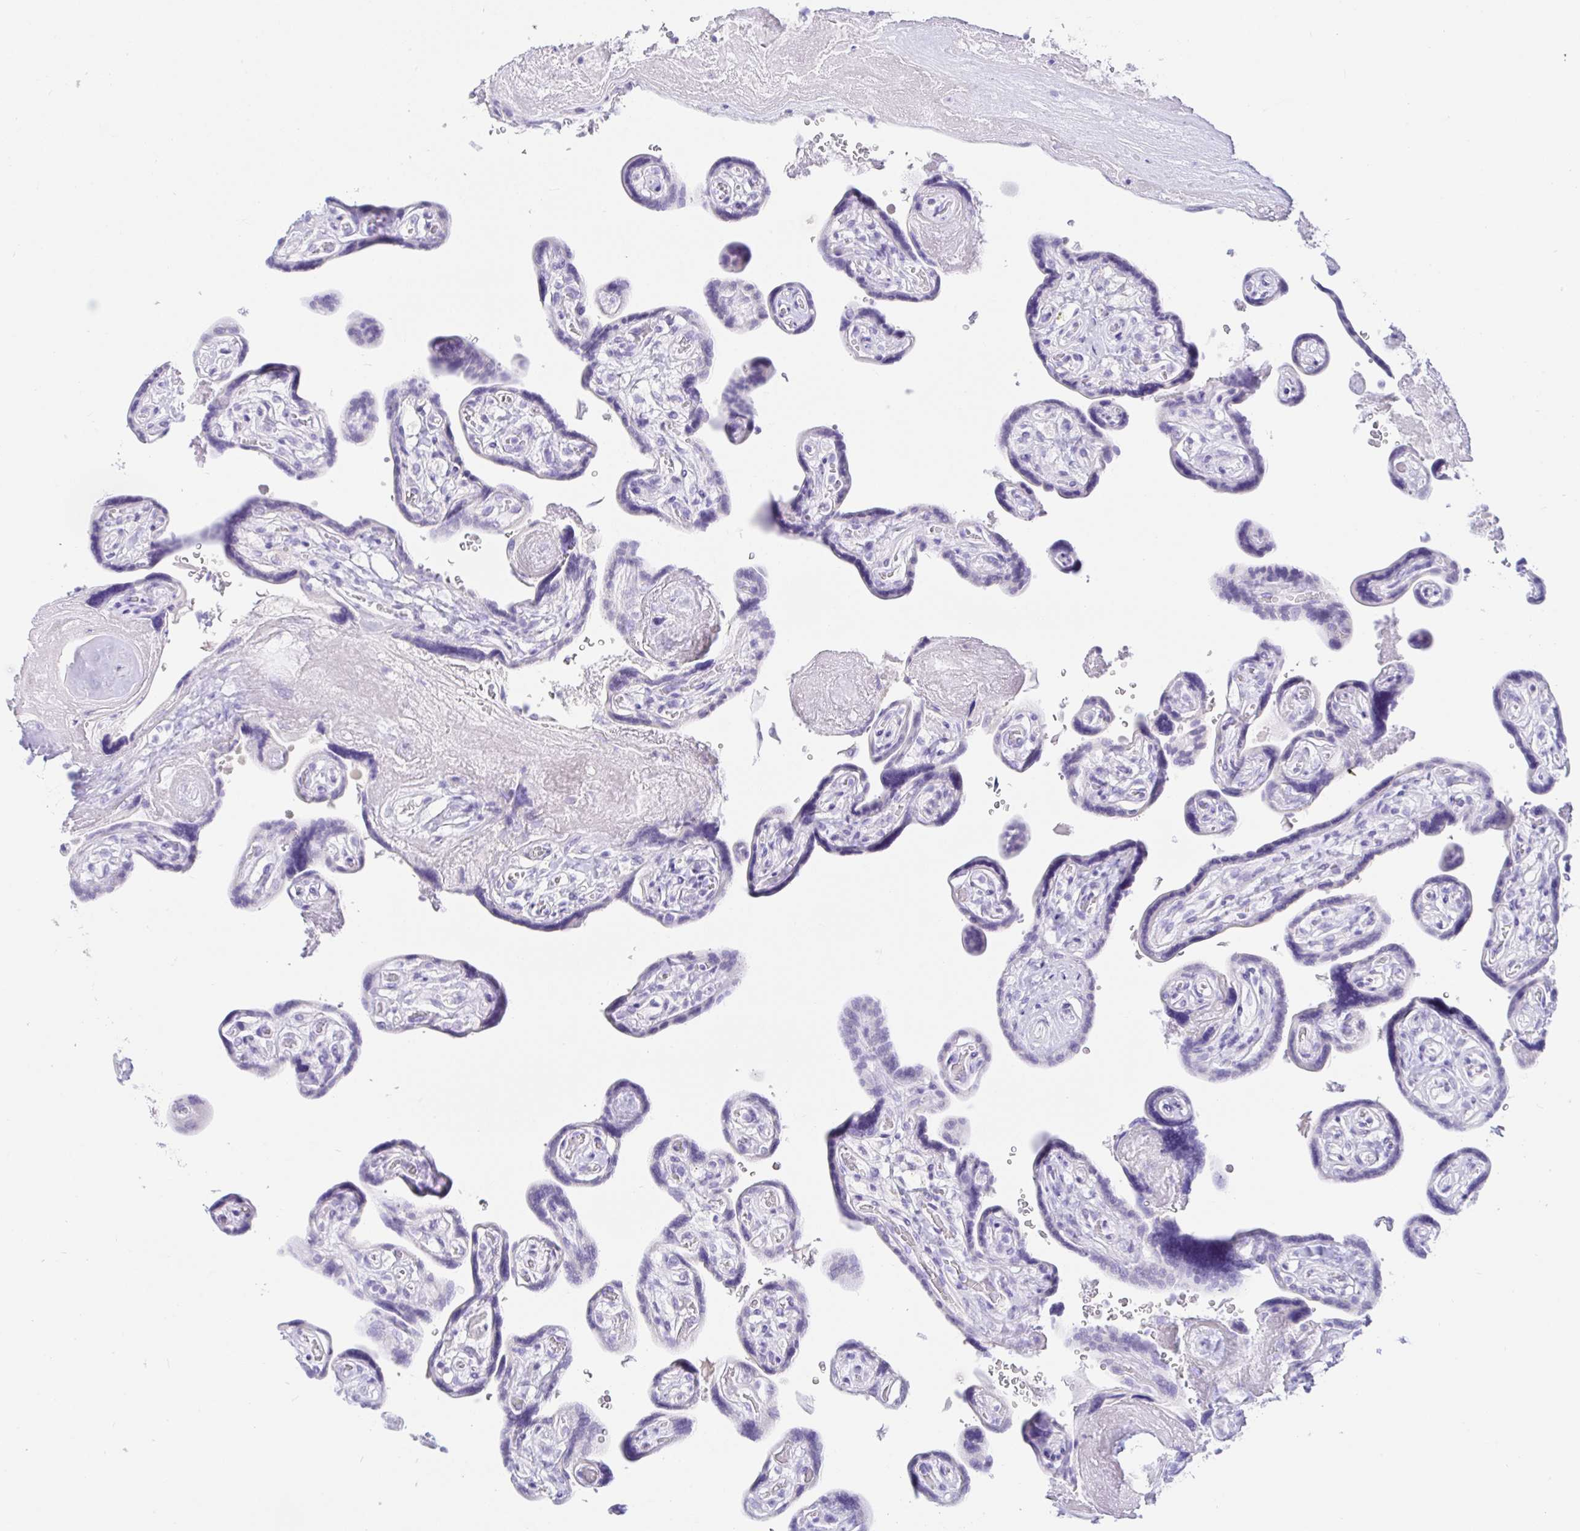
{"staining": {"intensity": "negative", "quantity": "none", "location": "none"}, "tissue": "placenta", "cell_type": "Trophoblastic cells", "image_type": "normal", "snomed": [{"axis": "morphology", "description": "Normal tissue, NOS"}, {"axis": "topography", "description": "Placenta"}], "caption": "IHC photomicrograph of benign placenta: placenta stained with DAB (3,3'-diaminobenzidine) reveals no significant protein staining in trophoblastic cells. (Stains: DAB IHC with hematoxylin counter stain, Microscopy: brightfield microscopy at high magnification).", "gene": "PAX8", "patient": {"sex": "female", "age": 32}}